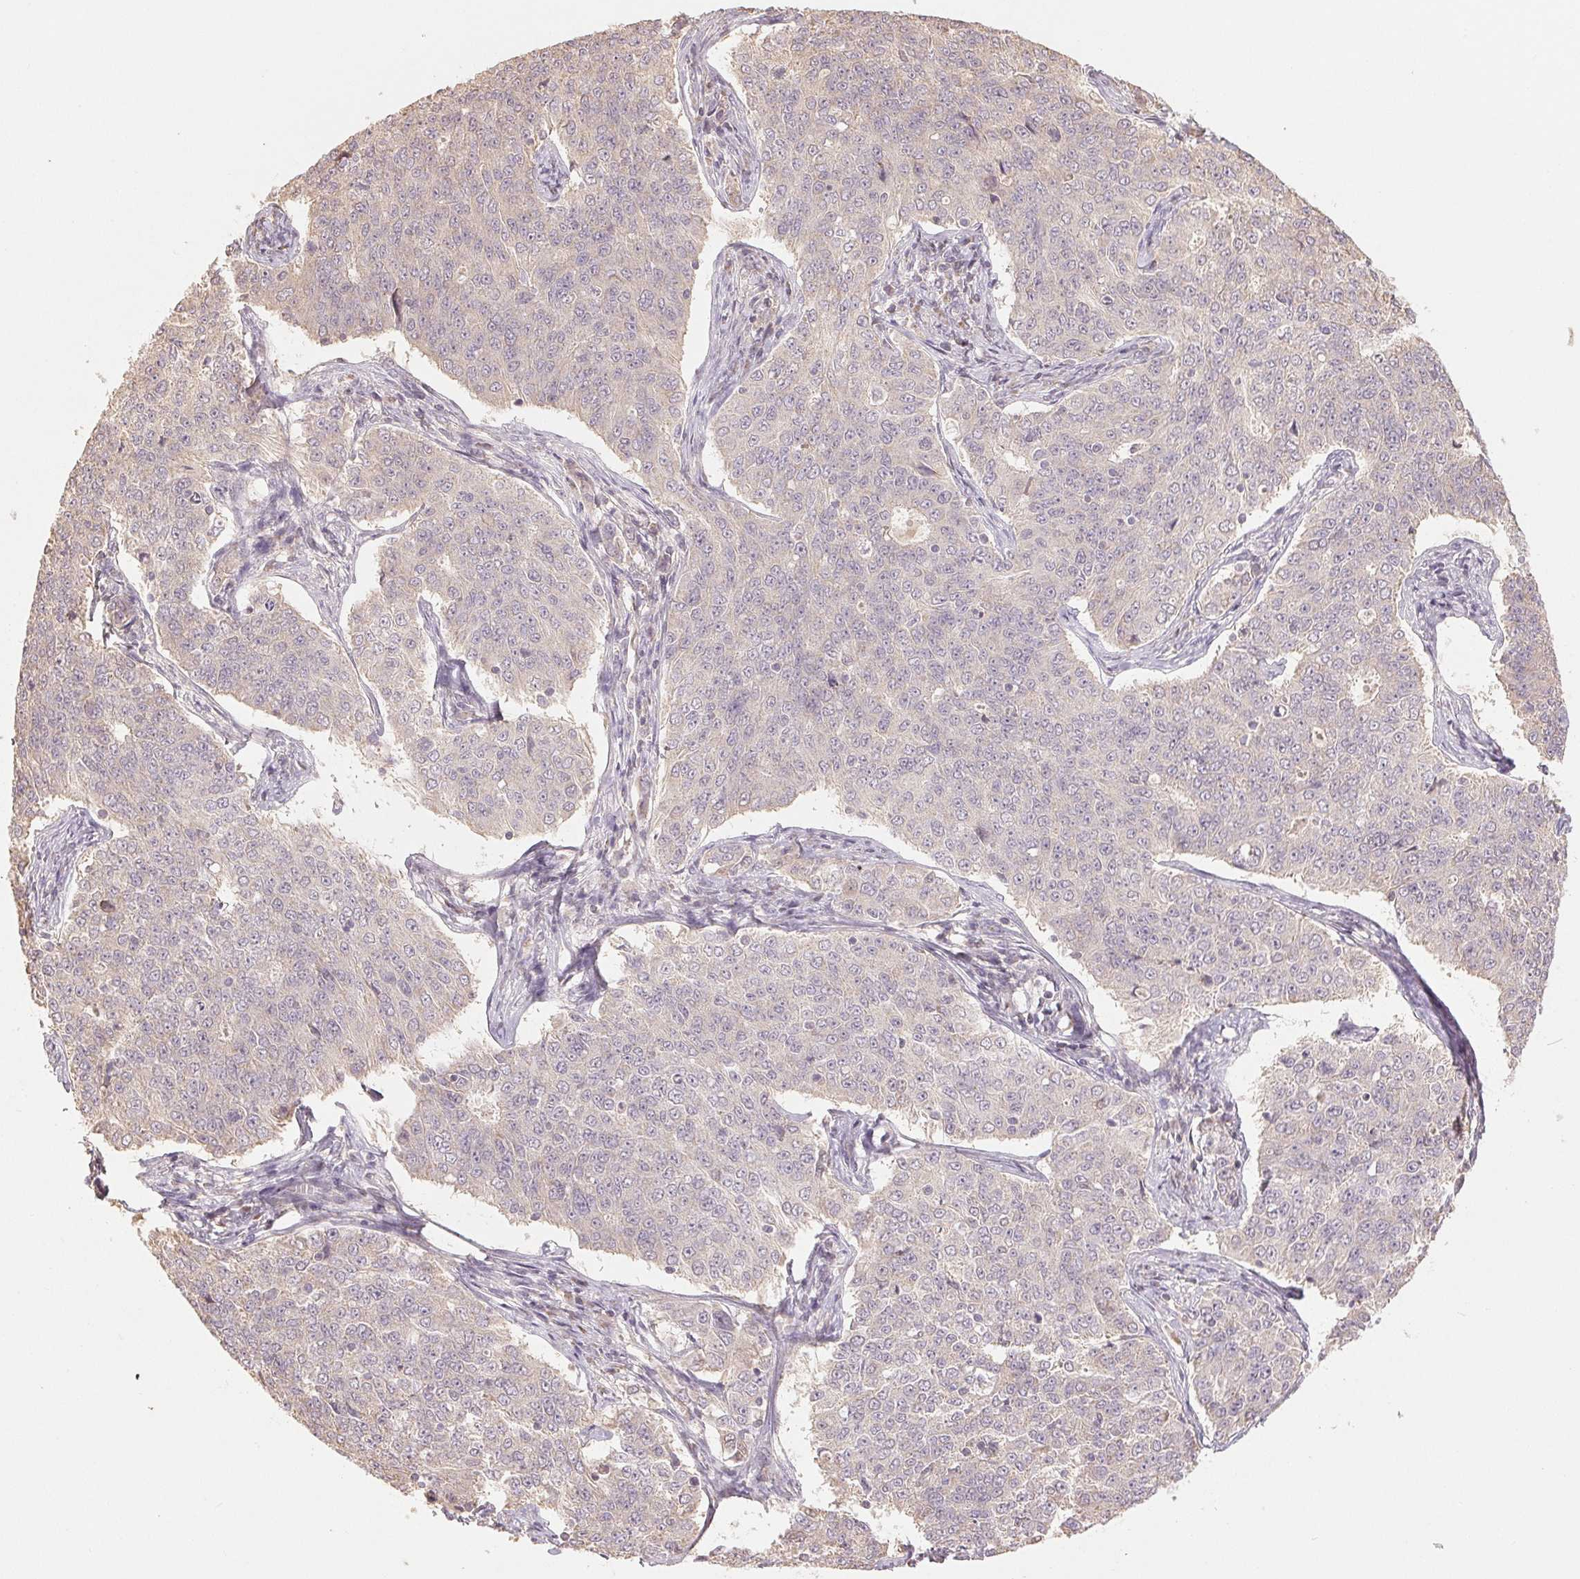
{"staining": {"intensity": "negative", "quantity": "none", "location": "none"}, "tissue": "endometrial cancer", "cell_type": "Tumor cells", "image_type": "cancer", "snomed": [{"axis": "morphology", "description": "Adenocarcinoma, NOS"}, {"axis": "topography", "description": "Endometrium"}], "caption": "Immunohistochemical staining of endometrial cancer (adenocarcinoma) shows no significant expression in tumor cells.", "gene": "COX14", "patient": {"sex": "female", "age": 43}}